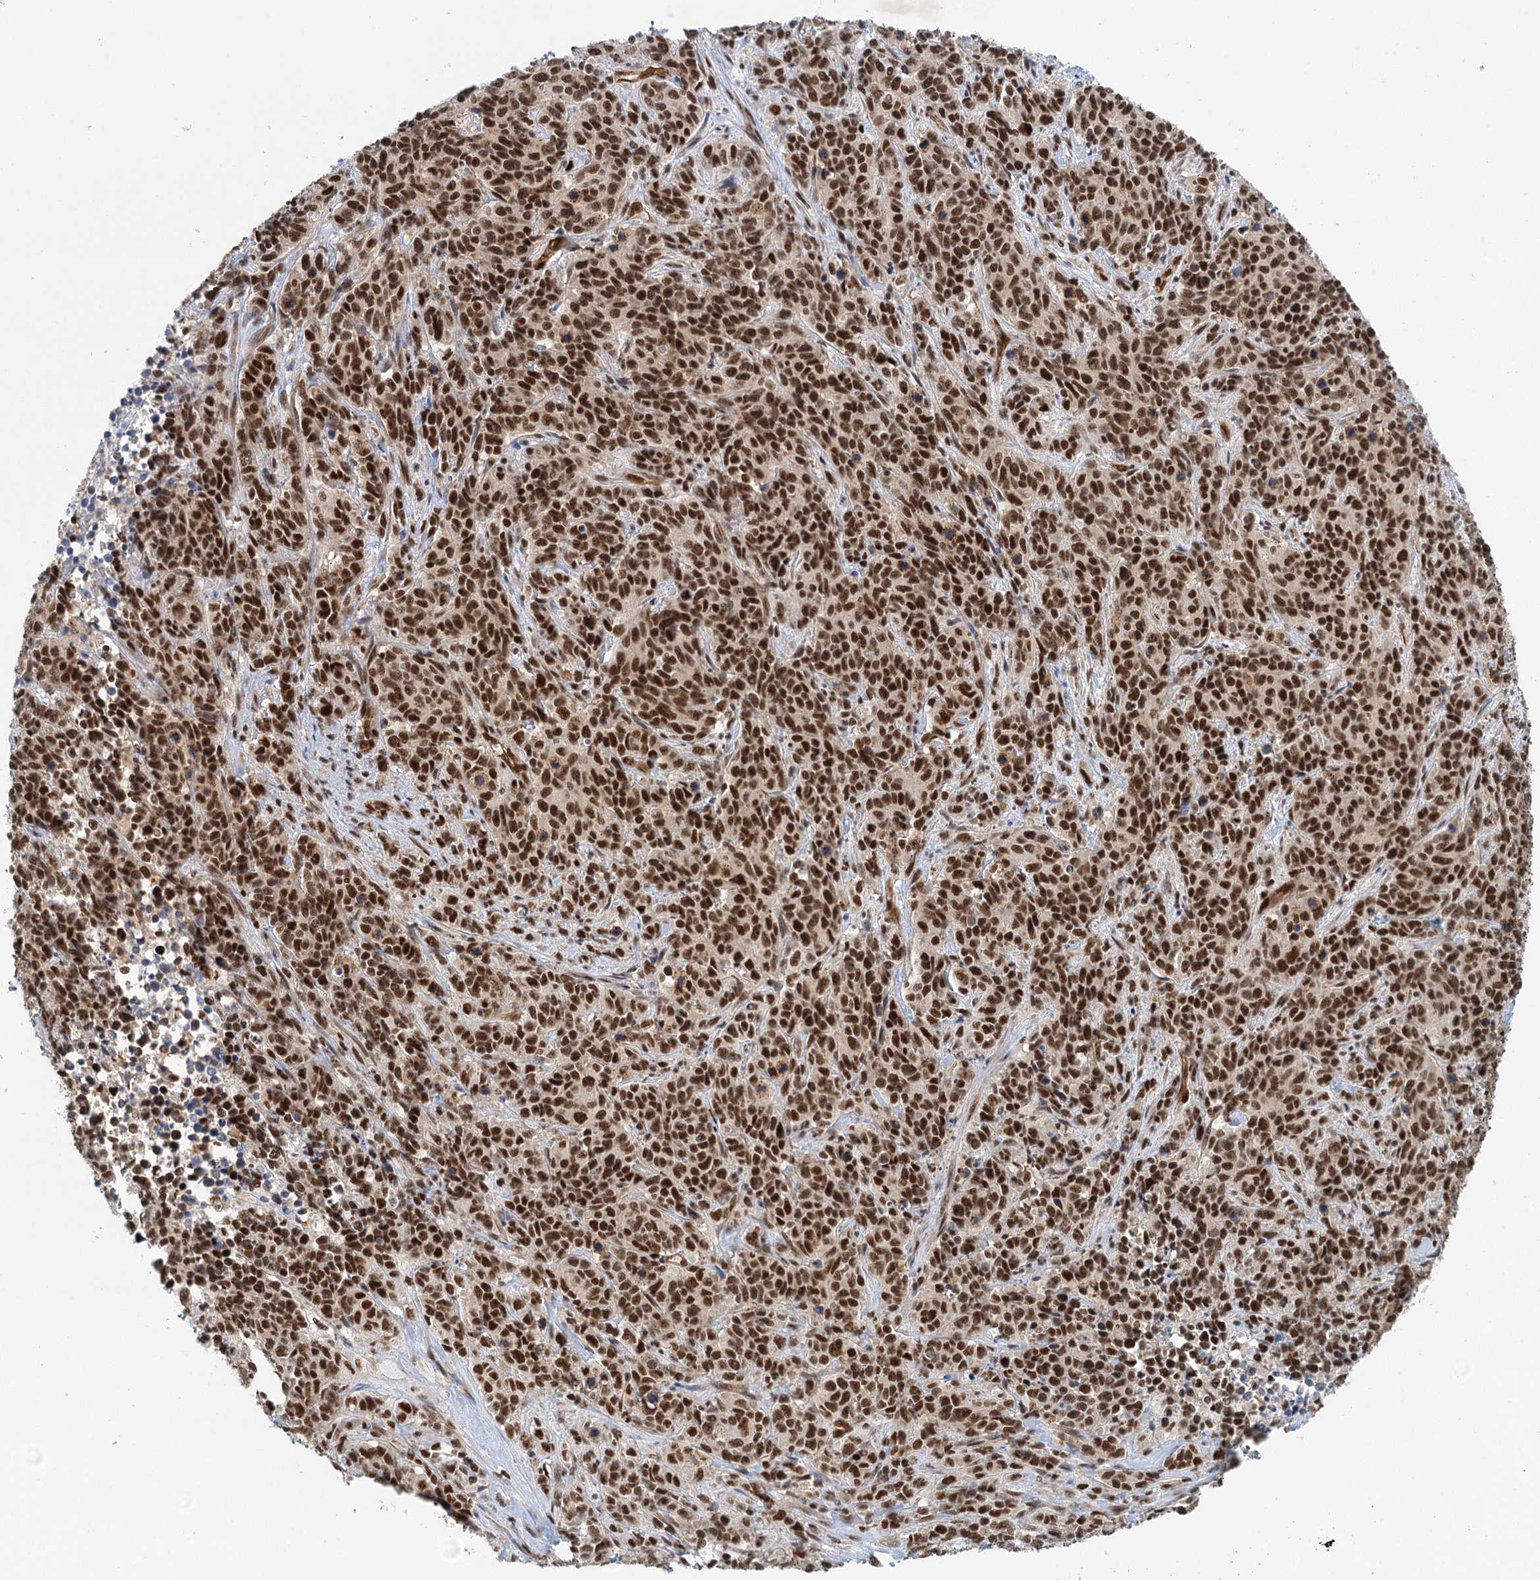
{"staining": {"intensity": "strong", "quantity": ">75%", "location": "nuclear"}, "tissue": "cervical cancer", "cell_type": "Tumor cells", "image_type": "cancer", "snomed": [{"axis": "morphology", "description": "Squamous cell carcinoma, NOS"}, {"axis": "topography", "description": "Cervix"}], "caption": "Squamous cell carcinoma (cervical) was stained to show a protein in brown. There is high levels of strong nuclear positivity in approximately >75% of tumor cells.", "gene": "GPATCH11", "patient": {"sex": "female", "age": 60}}